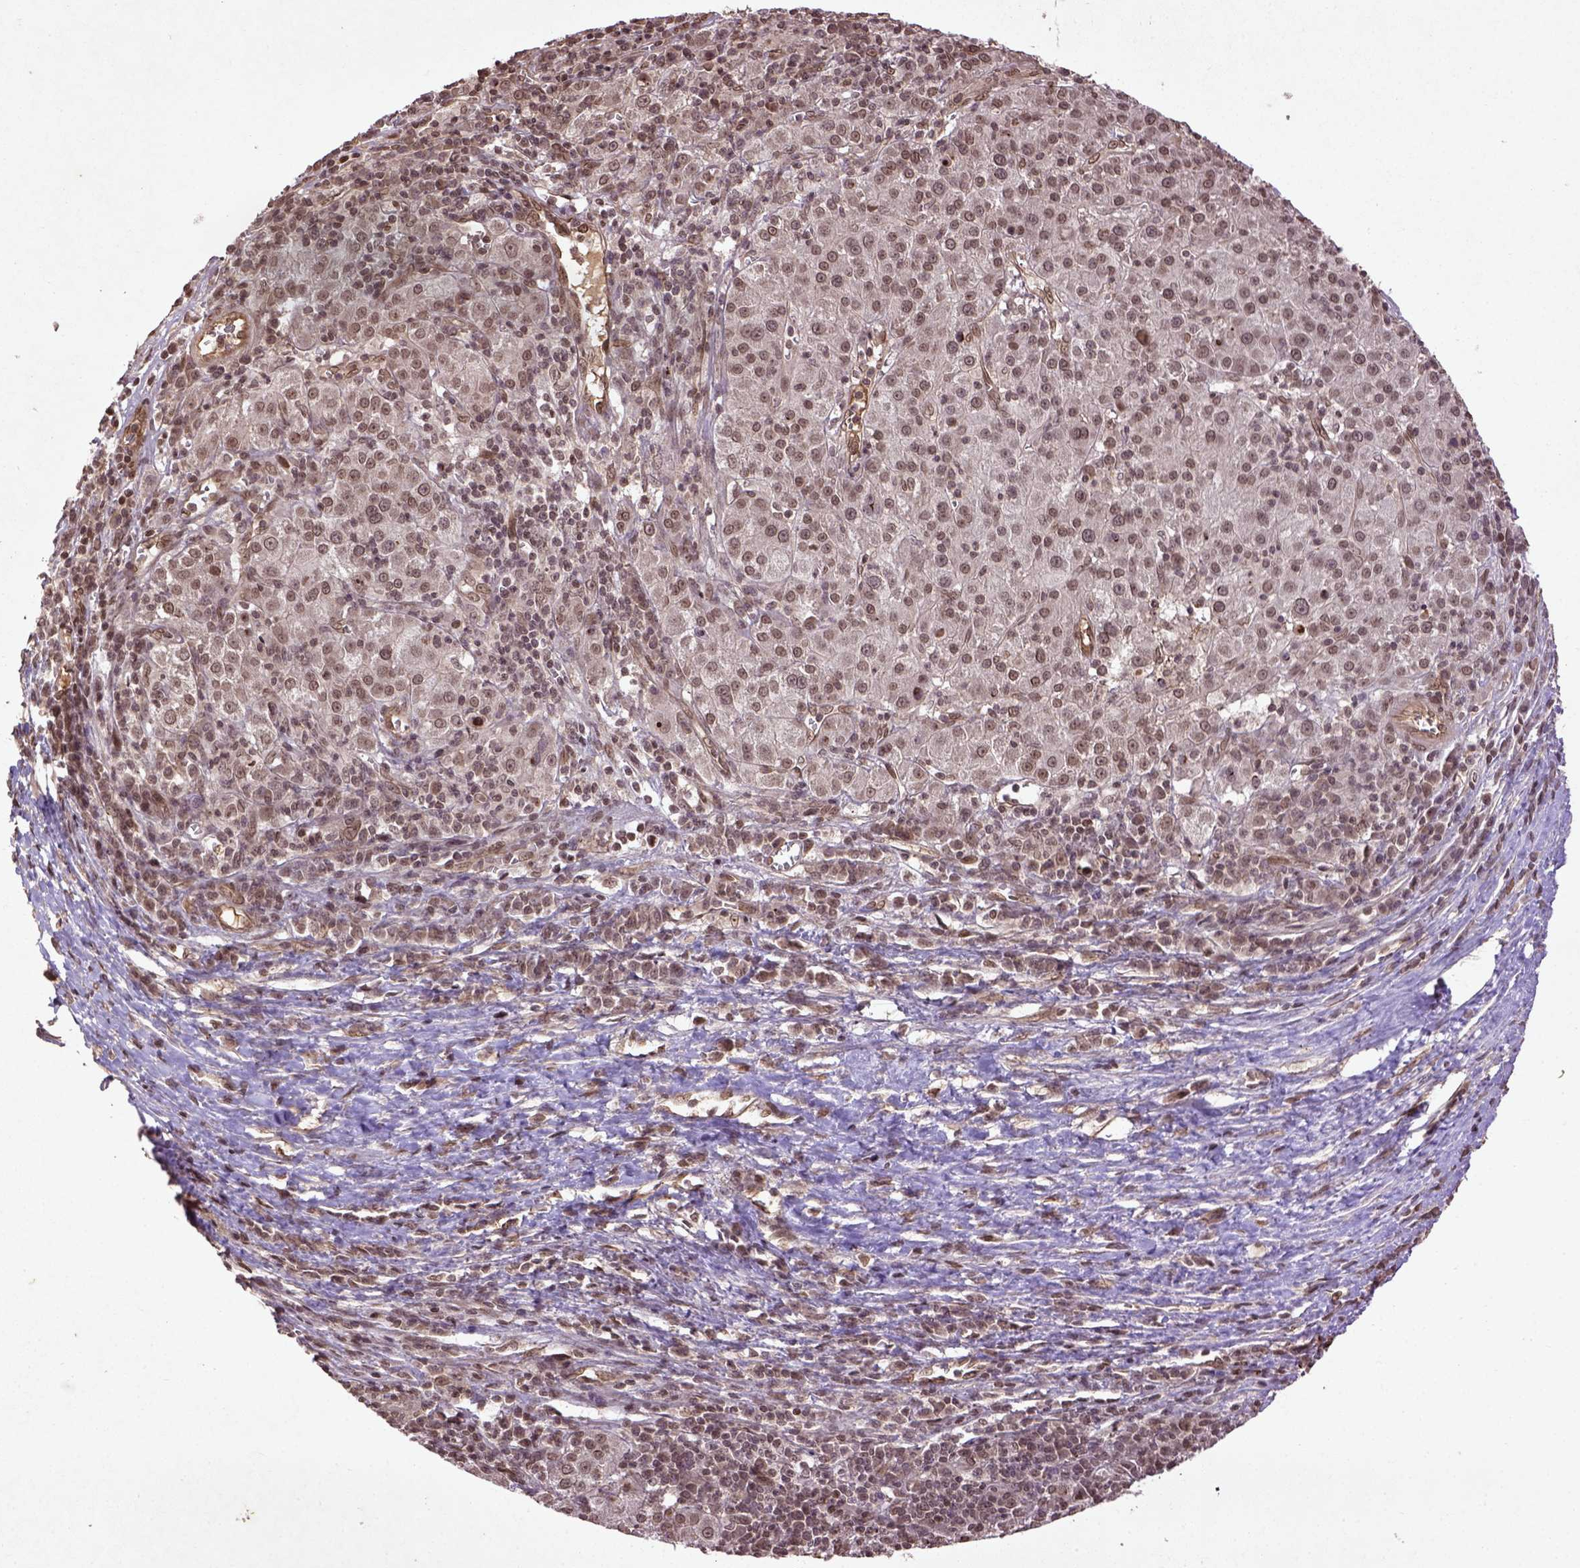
{"staining": {"intensity": "moderate", "quantity": ">75%", "location": "nuclear"}, "tissue": "liver cancer", "cell_type": "Tumor cells", "image_type": "cancer", "snomed": [{"axis": "morphology", "description": "Carcinoma, Hepatocellular, NOS"}, {"axis": "topography", "description": "Liver"}], "caption": "The micrograph shows a brown stain indicating the presence of a protein in the nuclear of tumor cells in liver cancer (hepatocellular carcinoma). The staining is performed using DAB brown chromogen to label protein expression. The nuclei are counter-stained blue using hematoxylin.", "gene": "BANF1", "patient": {"sex": "female", "age": 60}}